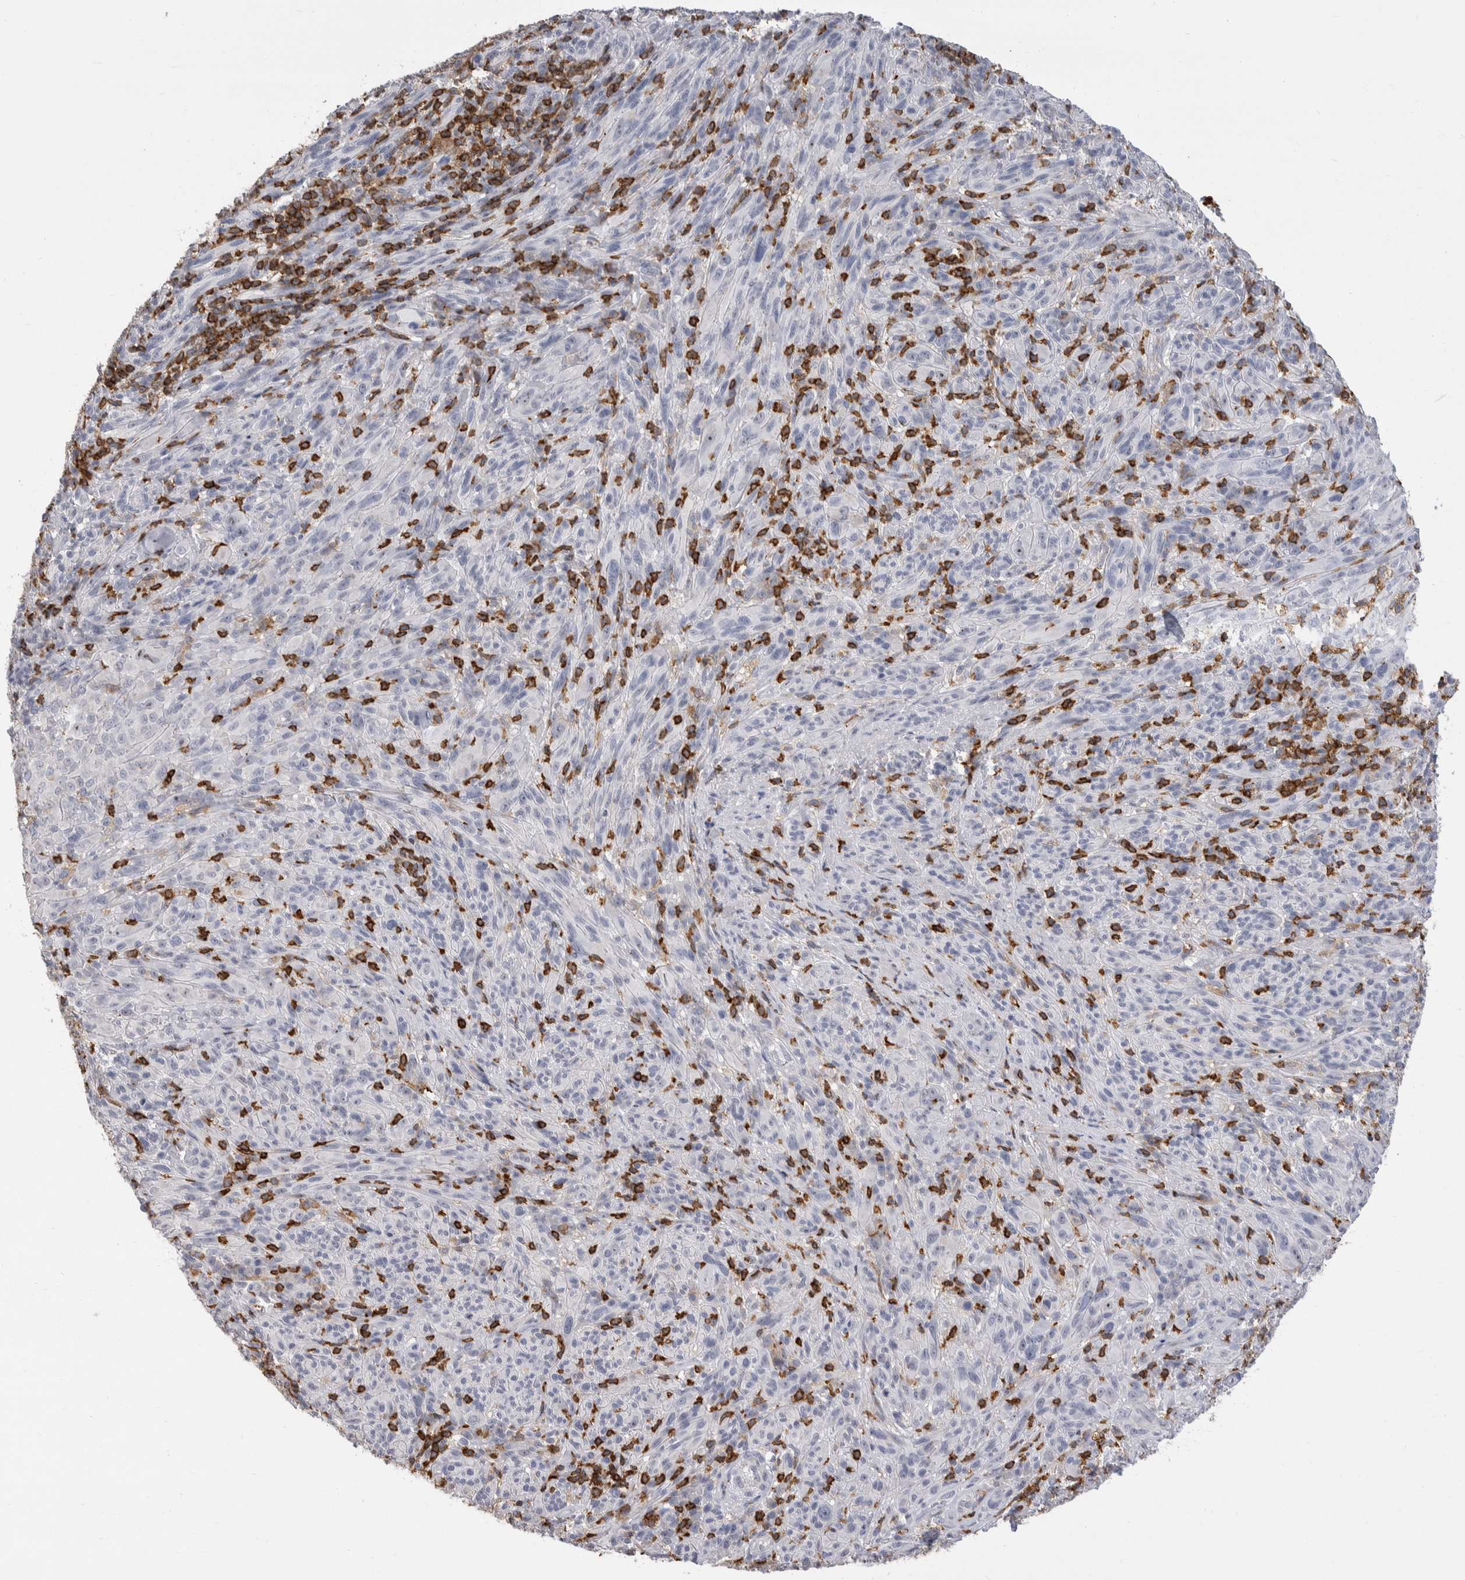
{"staining": {"intensity": "negative", "quantity": "none", "location": "none"}, "tissue": "melanoma", "cell_type": "Tumor cells", "image_type": "cancer", "snomed": [{"axis": "morphology", "description": "Malignant melanoma, NOS"}, {"axis": "topography", "description": "Skin of head"}], "caption": "Tumor cells show no significant positivity in melanoma.", "gene": "CEP295NL", "patient": {"sex": "male", "age": 96}}